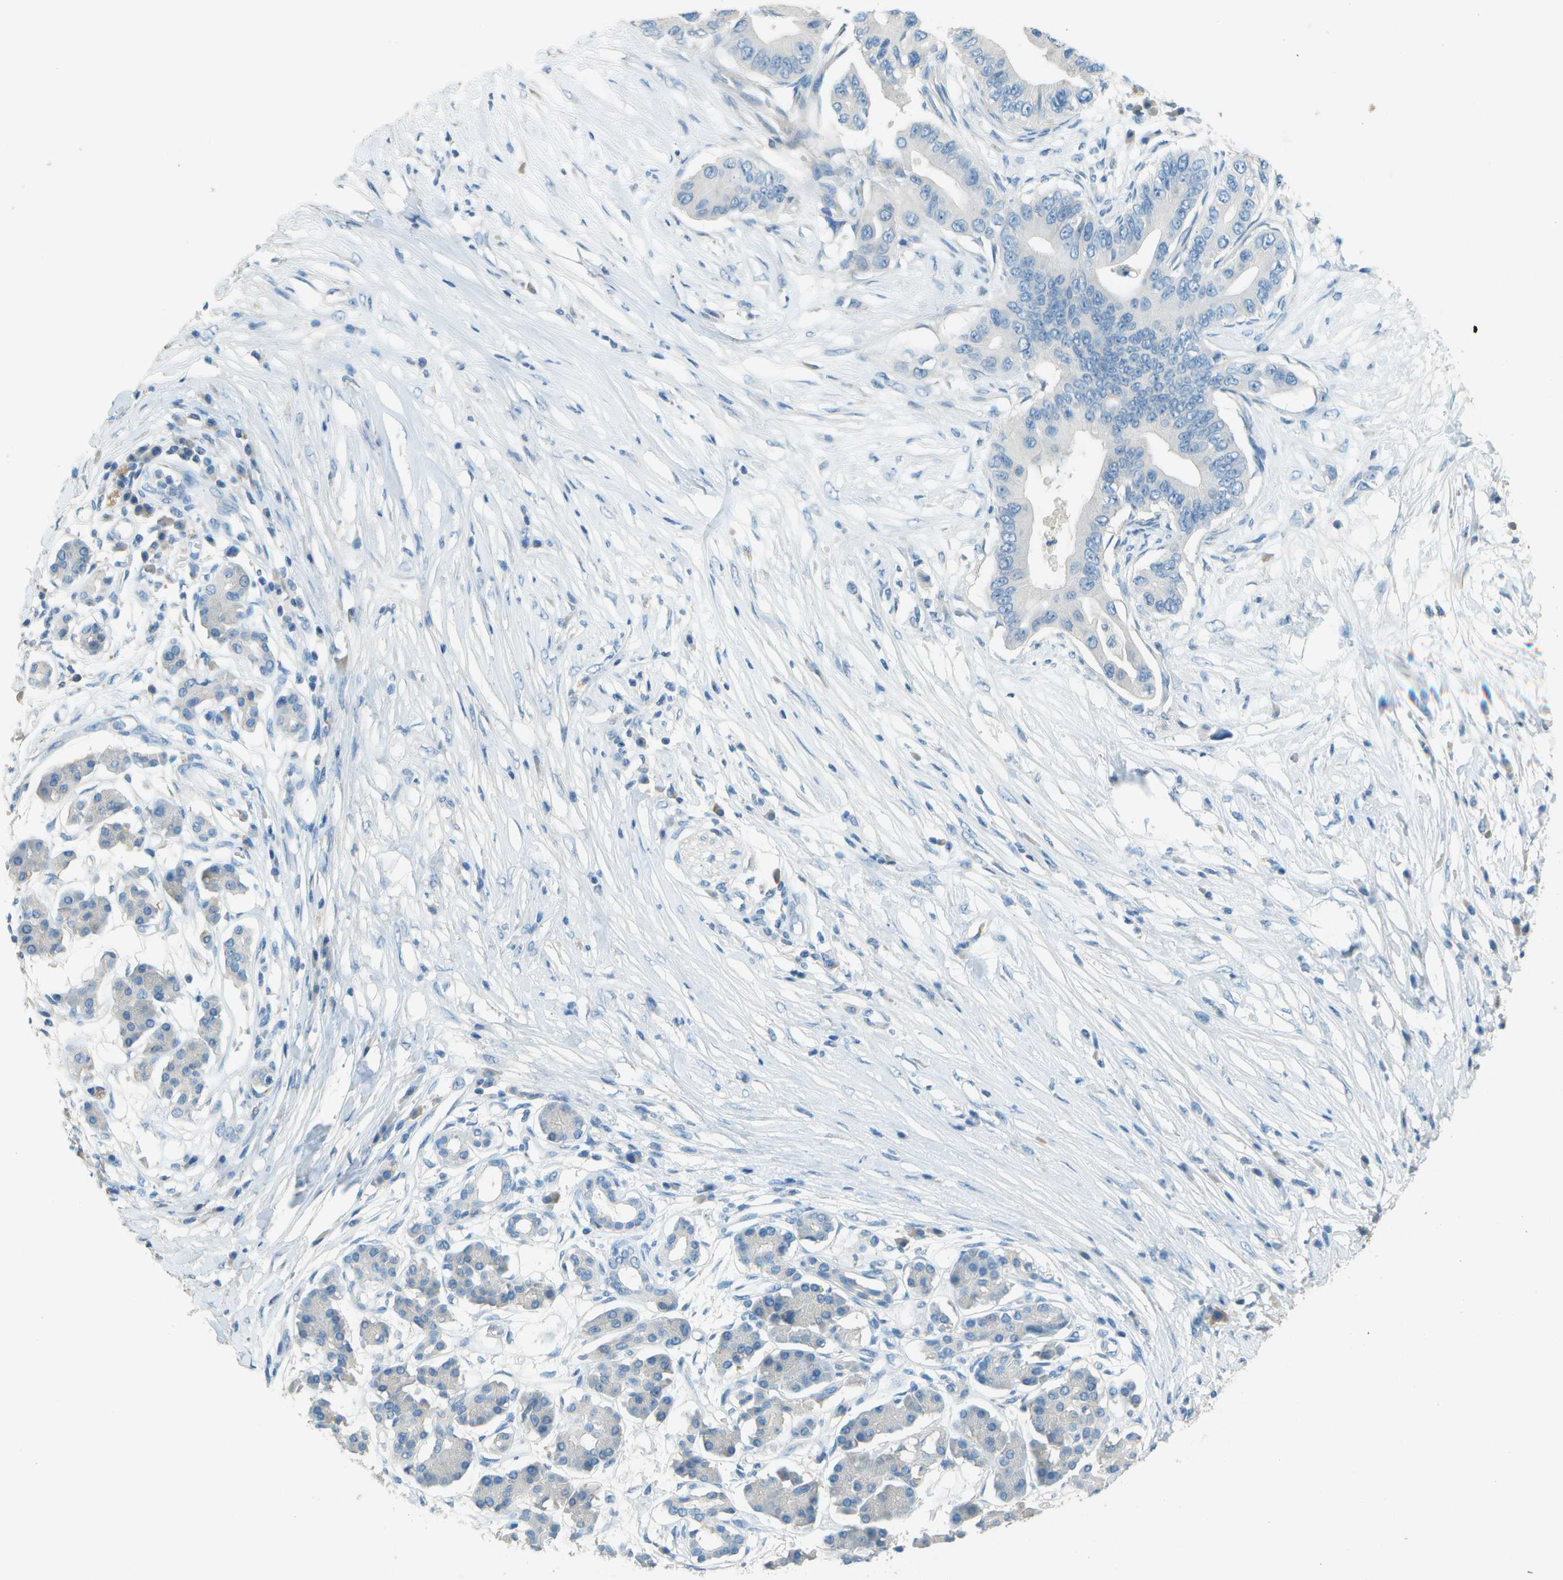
{"staining": {"intensity": "negative", "quantity": "none", "location": "none"}, "tissue": "pancreatic cancer", "cell_type": "Tumor cells", "image_type": "cancer", "snomed": [{"axis": "morphology", "description": "Adenocarcinoma, NOS"}, {"axis": "topography", "description": "Pancreas"}], "caption": "An immunohistochemistry image of pancreatic cancer is shown. There is no staining in tumor cells of pancreatic cancer. (DAB immunohistochemistry (IHC) with hematoxylin counter stain).", "gene": "LGI2", "patient": {"sex": "male", "age": 77}}